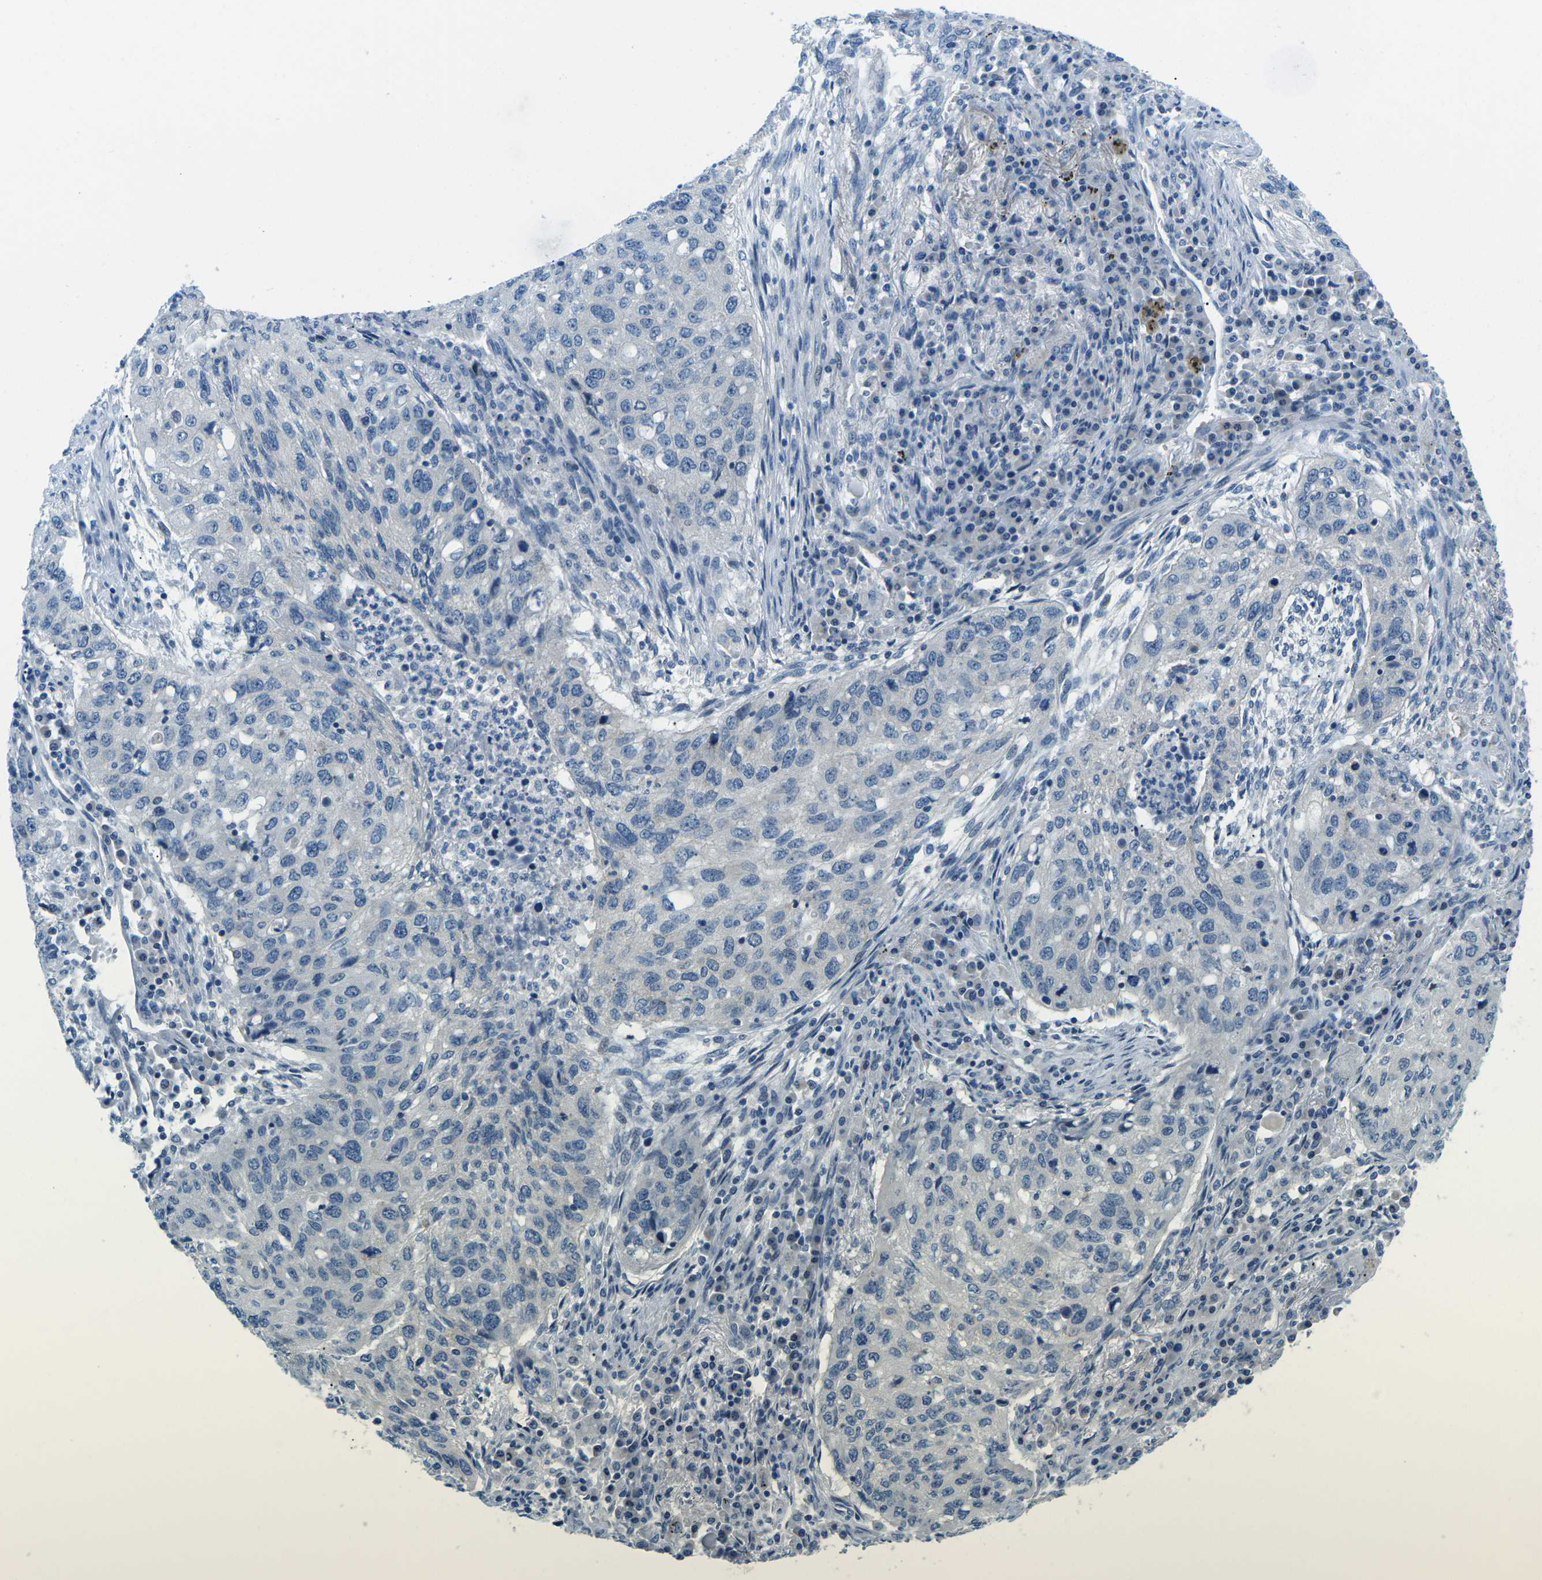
{"staining": {"intensity": "negative", "quantity": "none", "location": "none"}, "tissue": "lung cancer", "cell_type": "Tumor cells", "image_type": "cancer", "snomed": [{"axis": "morphology", "description": "Squamous cell carcinoma, NOS"}, {"axis": "topography", "description": "Lung"}], "caption": "DAB immunohistochemical staining of human lung cancer reveals no significant positivity in tumor cells. (DAB (3,3'-diaminobenzidine) IHC with hematoxylin counter stain).", "gene": "CTNND1", "patient": {"sex": "female", "age": 63}}